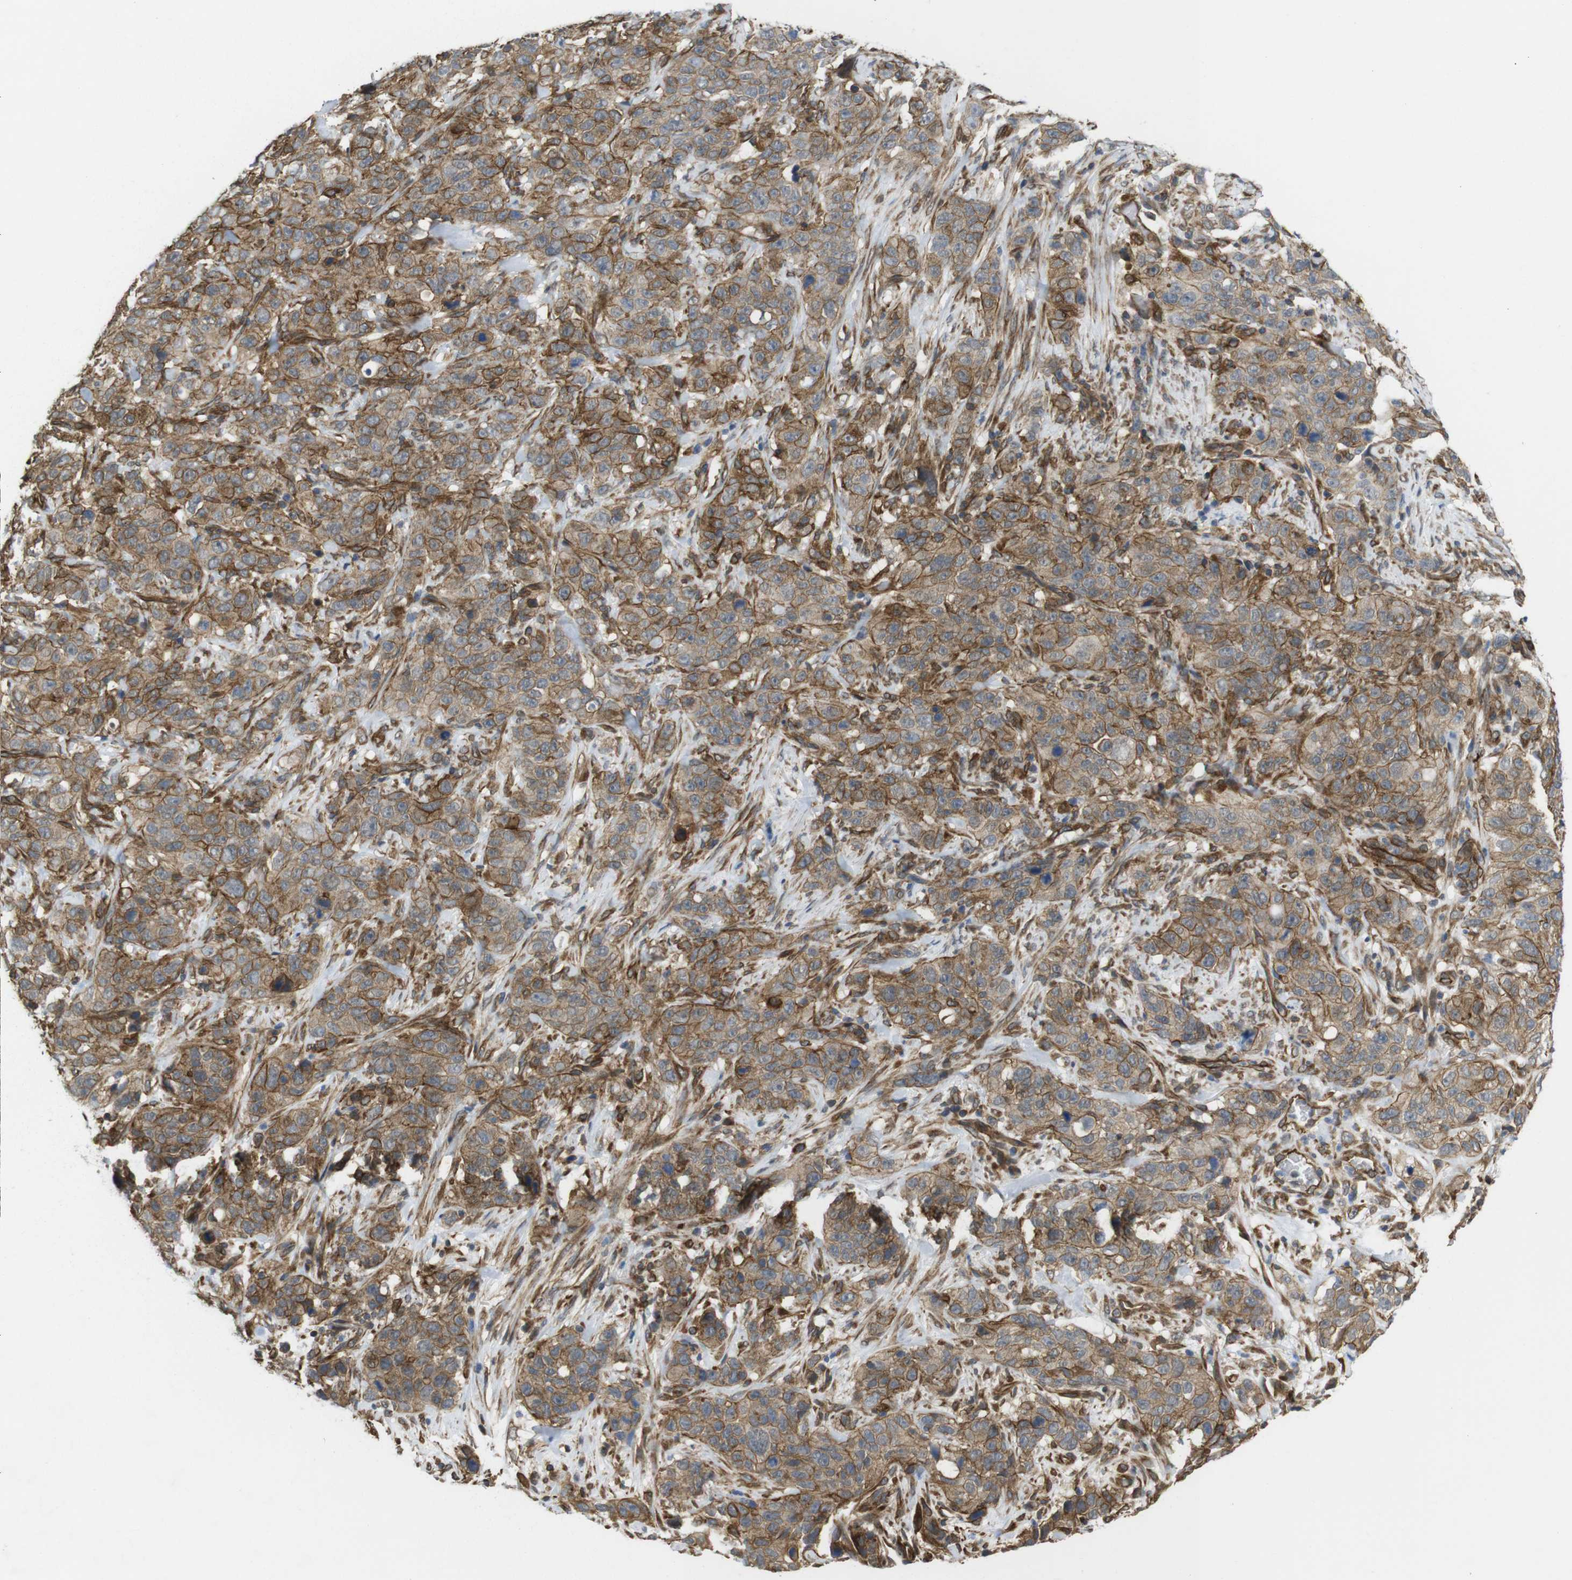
{"staining": {"intensity": "moderate", "quantity": ">75%", "location": "cytoplasmic/membranous"}, "tissue": "stomach cancer", "cell_type": "Tumor cells", "image_type": "cancer", "snomed": [{"axis": "morphology", "description": "Adenocarcinoma, NOS"}, {"axis": "topography", "description": "Stomach"}], "caption": "Stomach adenocarcinoma tissue demonstrates moderate cytoplasmic/membranous positivity in approximately >75% of tumor cells Using DAB (brown) and hematoxylin (blue) stains, captured at high magnification using brightfield microscopy.", "gene": "ZDHHC5", "patient": {"sex": "male", "age": 48}}